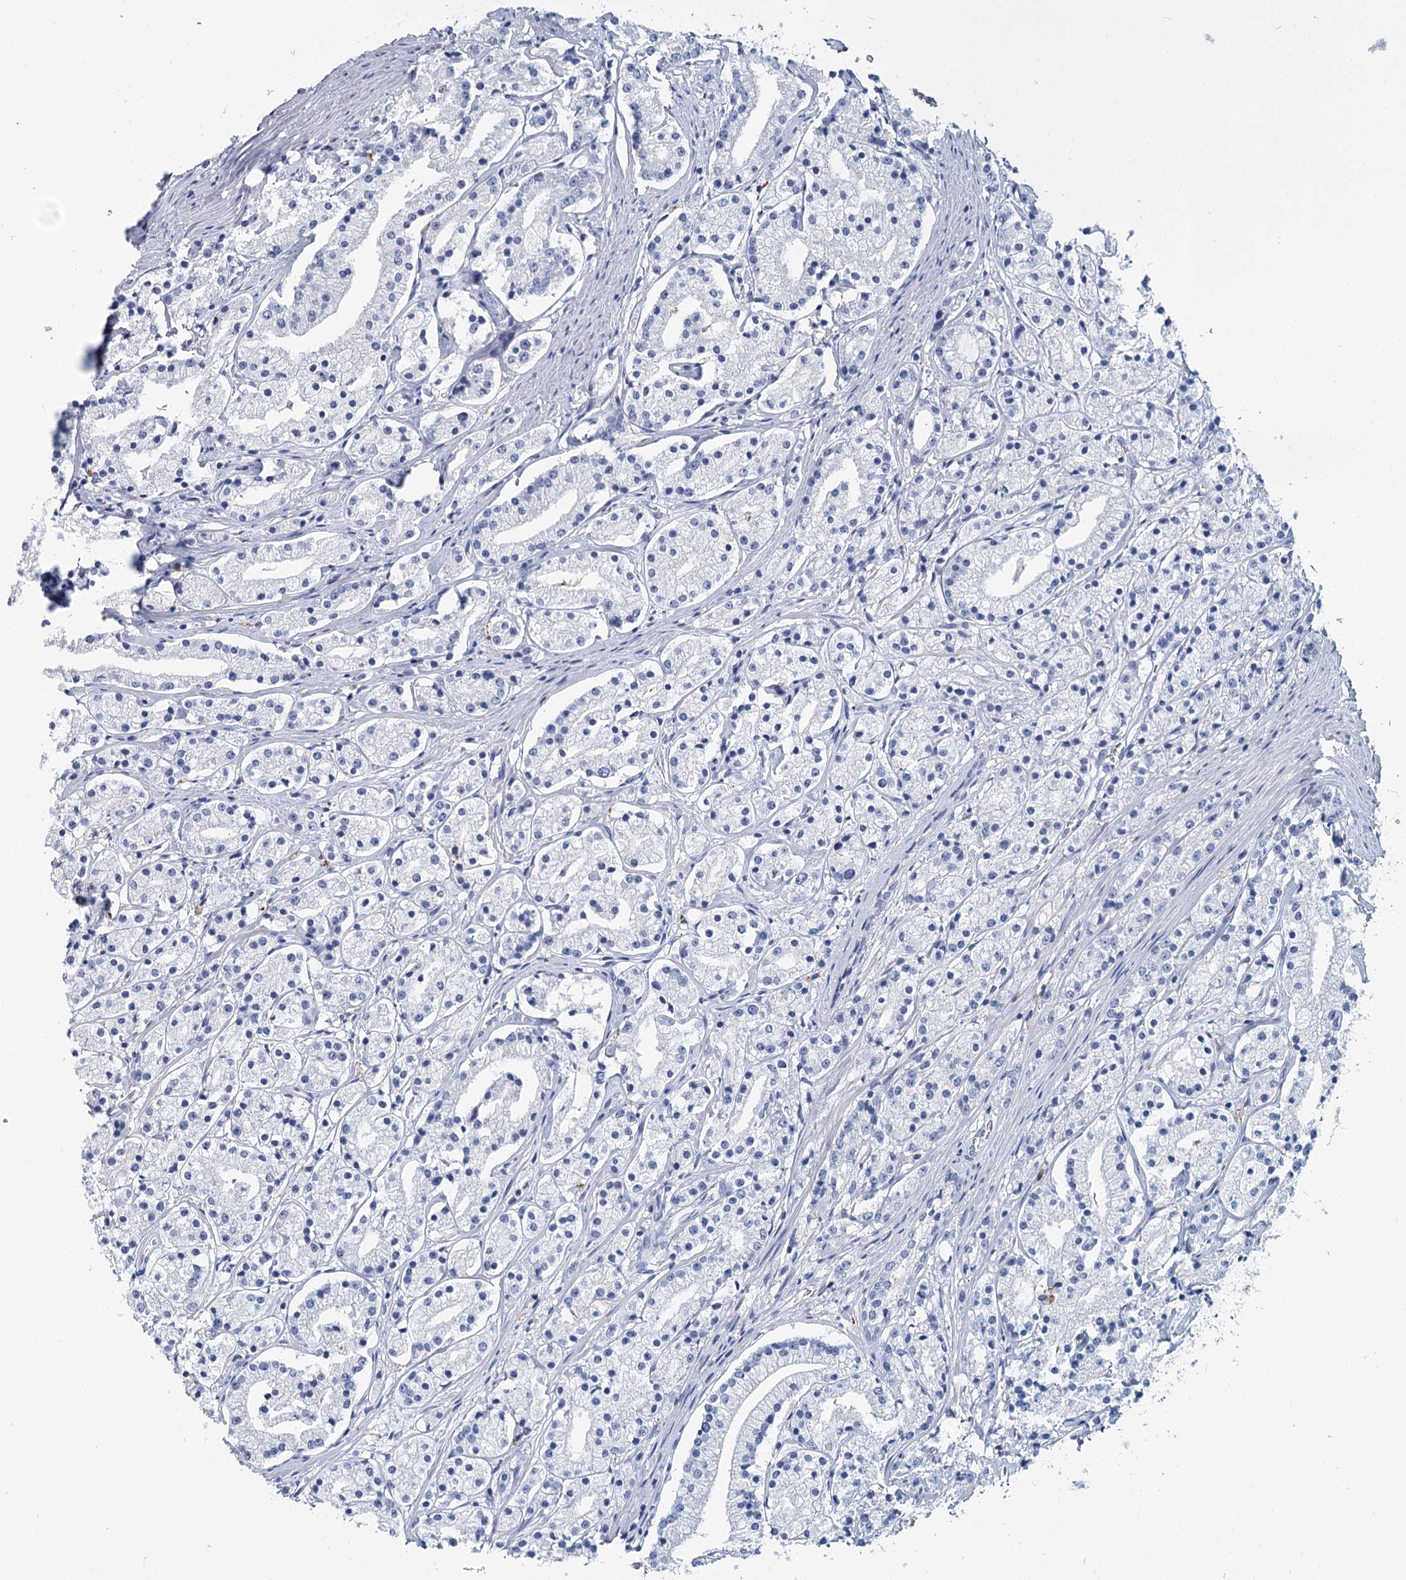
{"staining": {"intensity": "negative", "quantity": "none", "location": "none"}, "tissue": "prostate cancer", "cell_type": "Tumor cells", "image_type": "cancer", "snomed": [{"axis": "morphology", "description": "Adenocarcinoma, High grade"}, {"axis": "topography", "description": "Prostate"}], "caption": "Tumor cells are negative for brown protein staining in prostate adenocarcinoma (high-grade).", "gene": "METTL7B", "patient": {"sex": "male", "age": 69}}